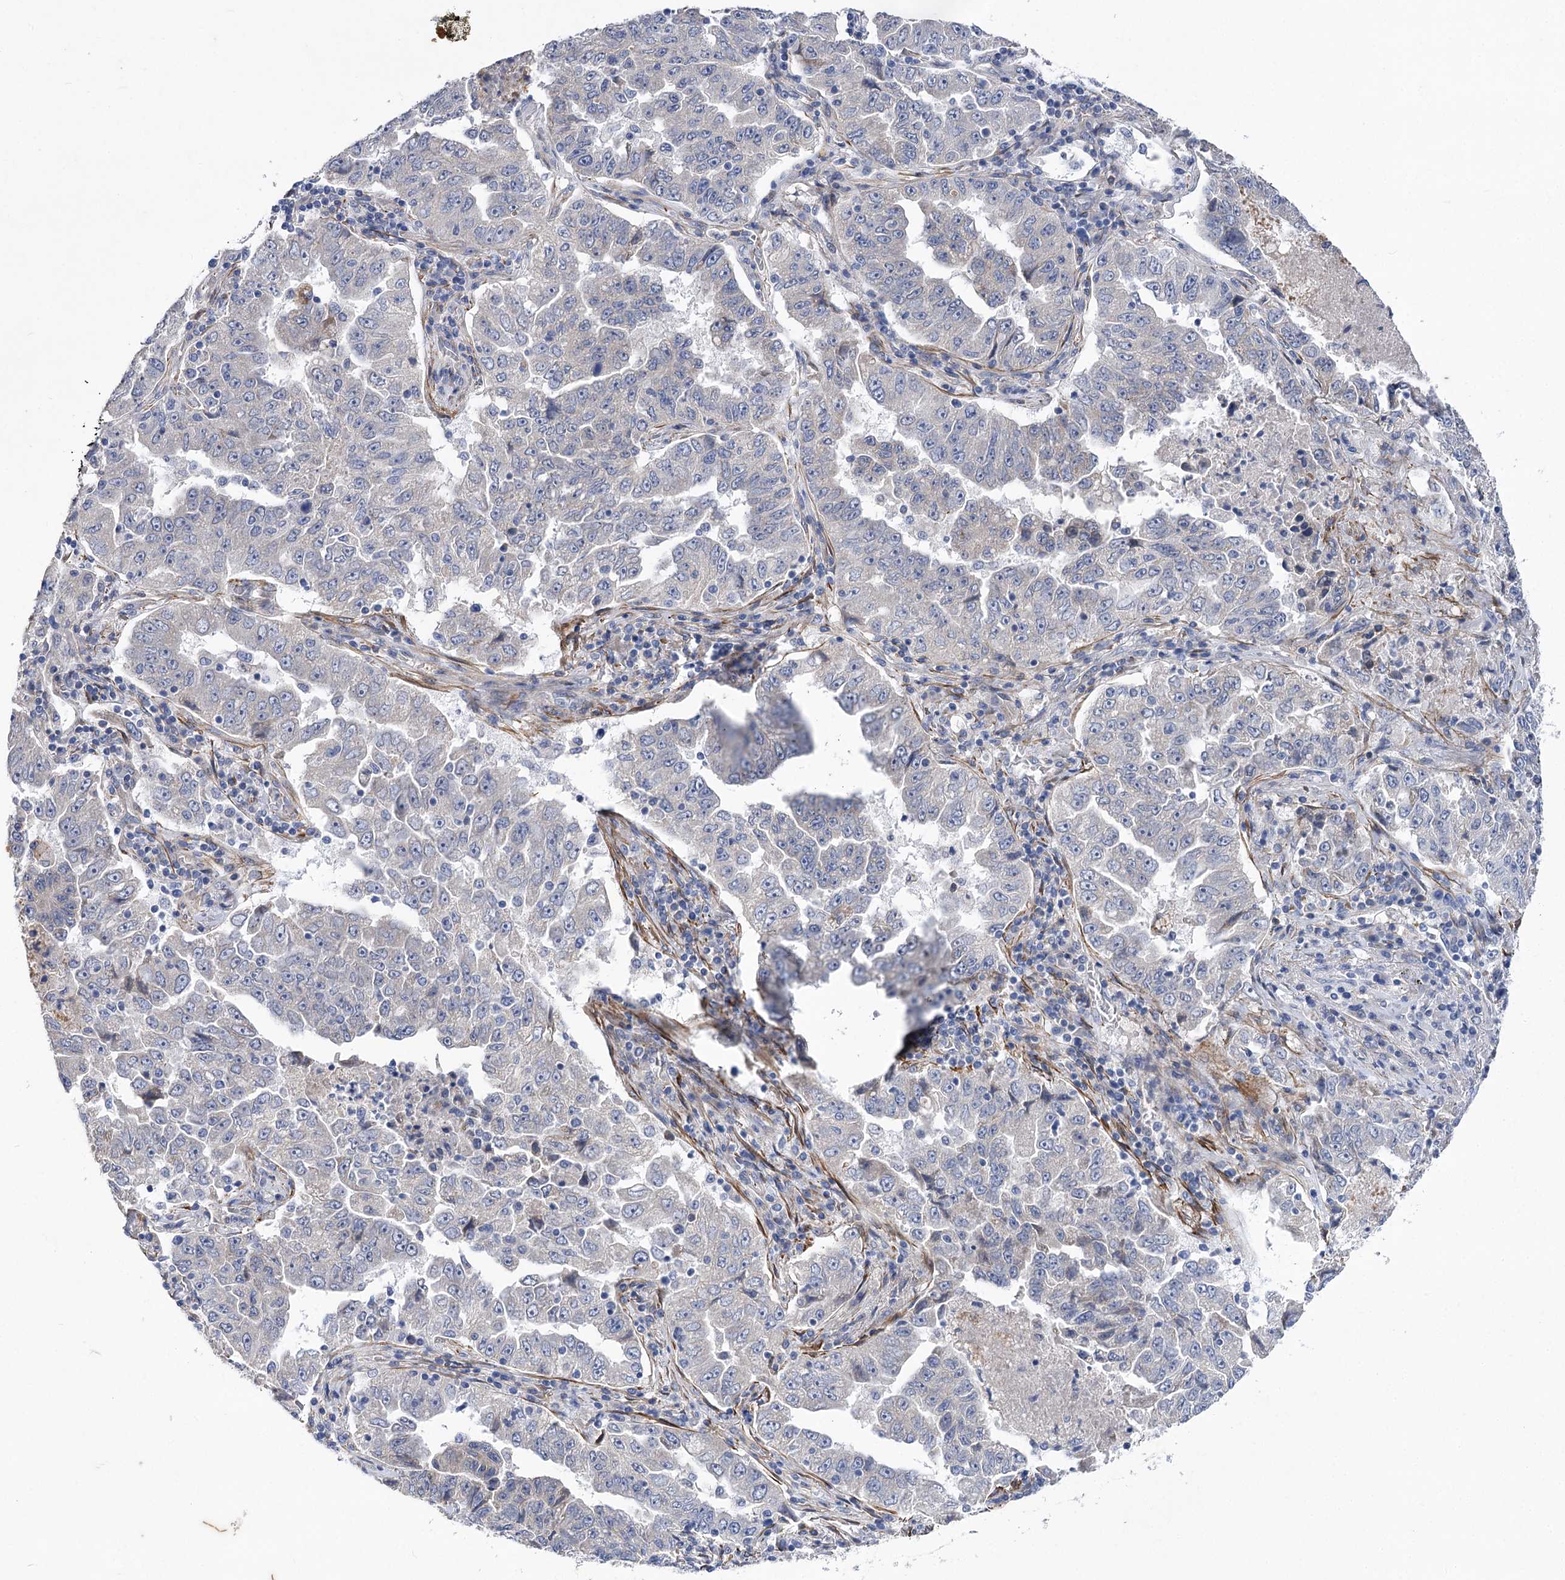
{"staining": {"intensity": "negative", "quantity": "none", "location": "none"}, "tissue": "lung cancer", "cell_type": "Tumor cells", "image_type": "cancer", "snomed": [{"axis": "morphology", "description": "Adenocarcinoma, NOS"}, {"axis": "topography", "description": "Lung"}], "caption": "Immunohistochemistry image of adenocarcinoma (lung) stained for a protein (brown), which demonstrates no positivity in tumor cells.", "gene": "RDH16", "patient": {"sex": "female", "age": 51}}